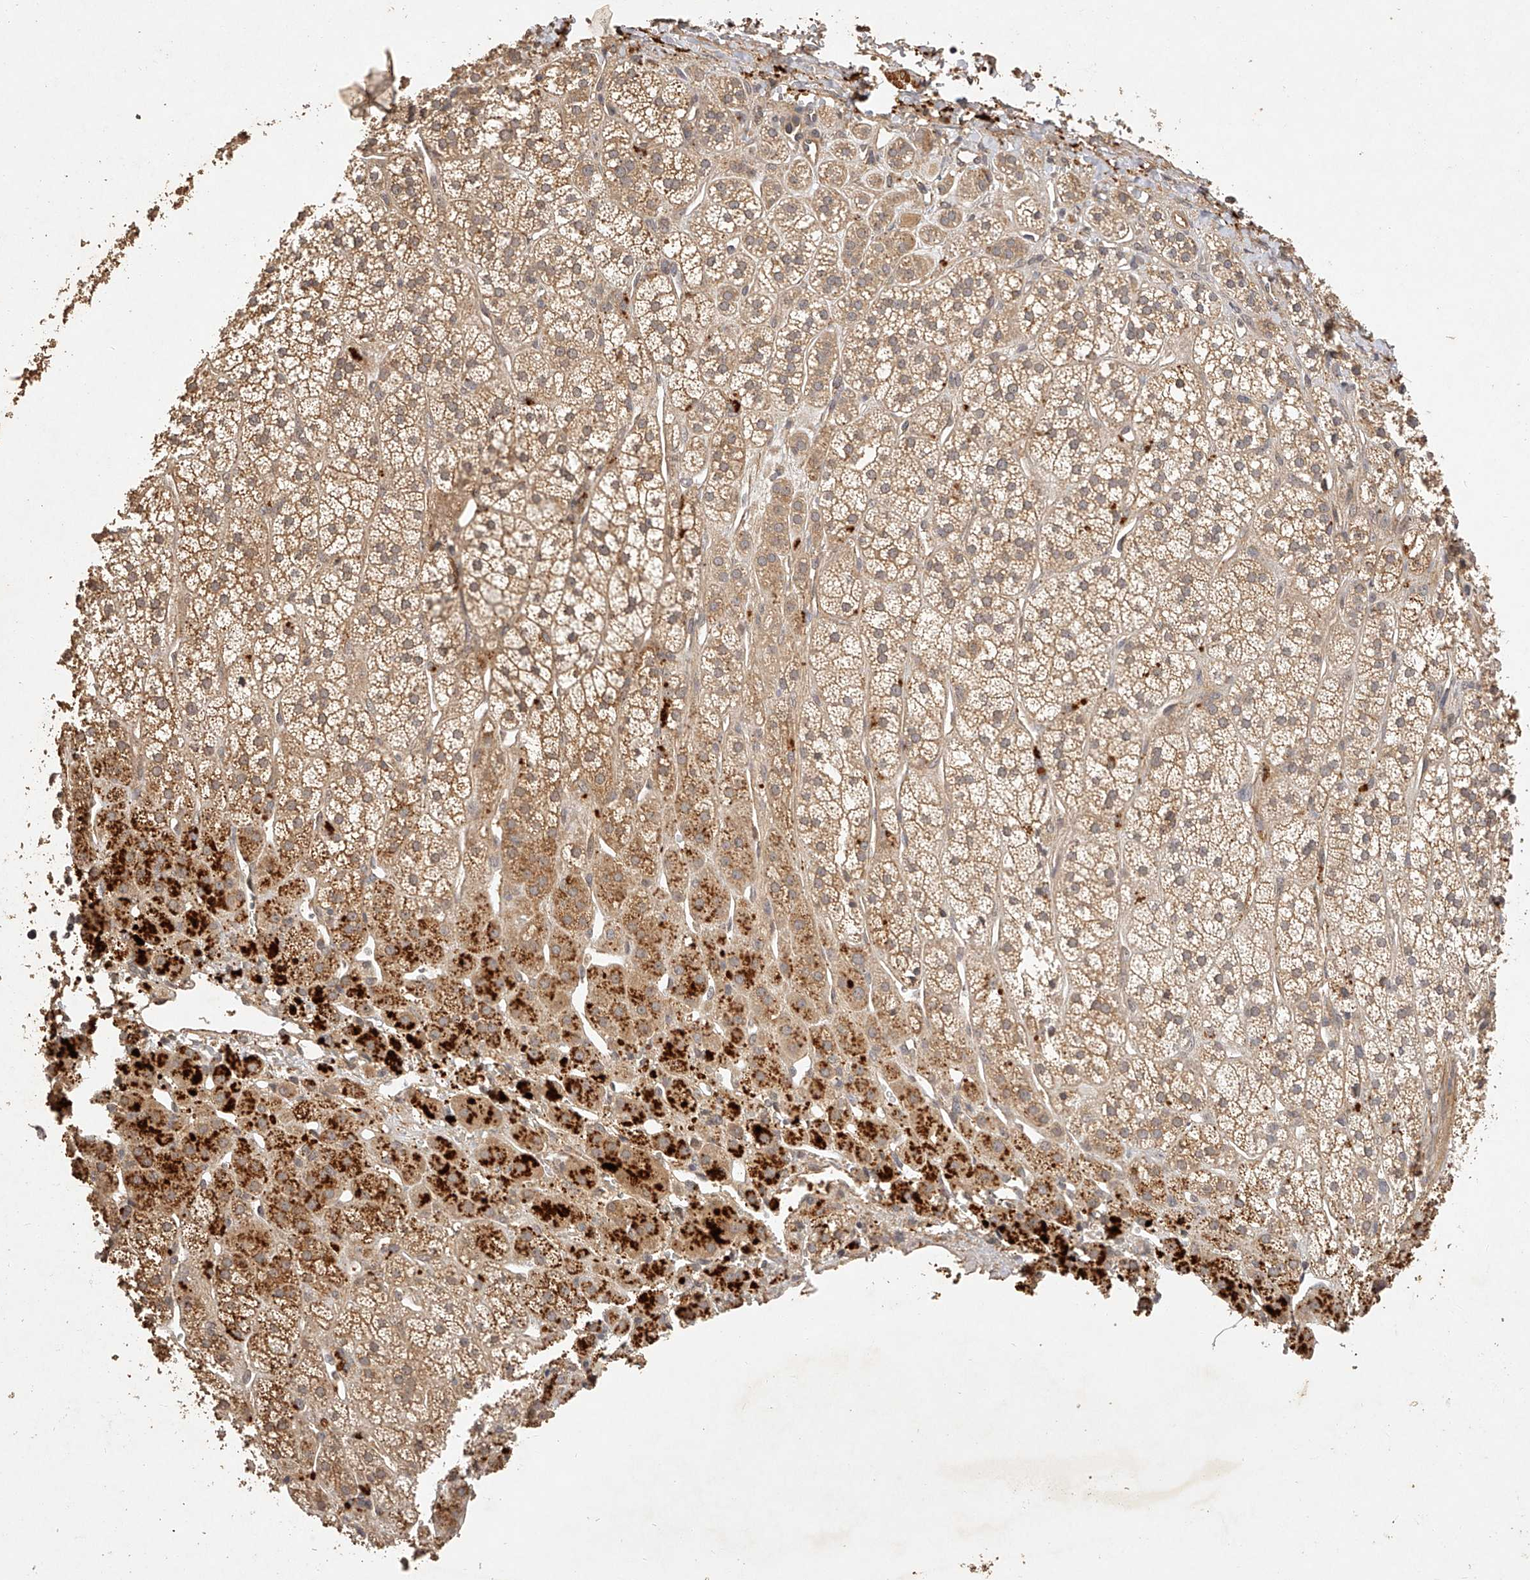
{"staining": {"intensity": "moderate", "quantity": ">75%", "location": "cytoplasmic/membranous"}, "tissue": "adrenal gland", "cell_type": "Glandular cells", "image_type": "normal", "snomed": [{"axis": "morphology", "description": "Normal tissue, NOS"}, {"axis": "topography", "description": "Adrenal gland"}], "caption": "Protein staining of unremarkable adrenal gland shows moderate cytoplasmic/membranous positivity in approximately >75% of glandular cells.", "gene": "NSMAF", "patient": {"sex": "male", "age": 56}}